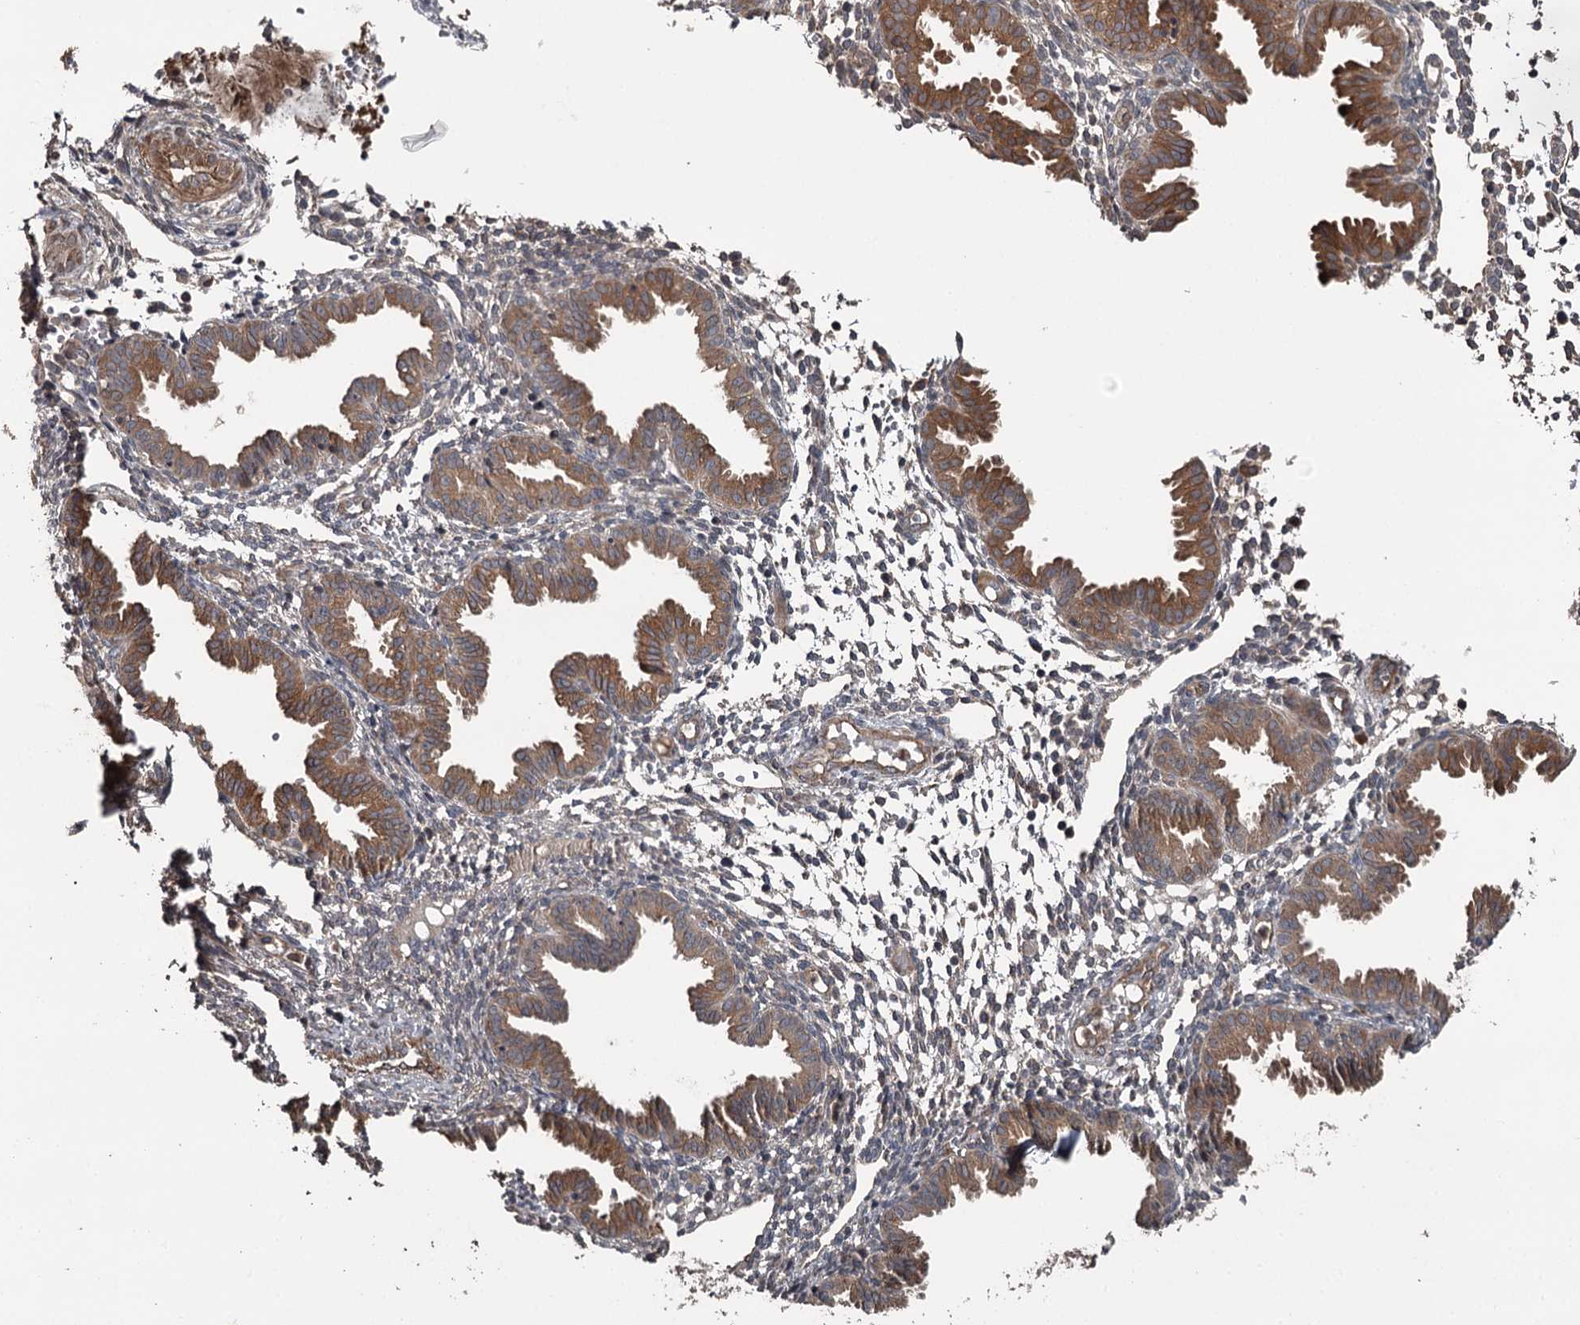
{"staining": {"intensity": "weak", "quantity": "25%-75%", "location": "cytoplasmic/membranous"}, "tissue": "endometrium", "cell_type": "Cells in endometrial stroma", "image_type": "normal", "snomed": [{"axis": "morphology", "description": "Normal tissue, NOS"}, {"axis": "topography", "description": "Endometrium"}], "caption": "Immunohistochemical staining of benign endometrium exhibits 25%-75% levels of weak cytoplasmic/membranous protein staining in approximately 25%-75% of cells in endometrial stroma. (DAB IHC, brown staining for protein, blue staining for nuclei).", "gene": "RAB21", "patient": {"sex": "female", "age": 33}}